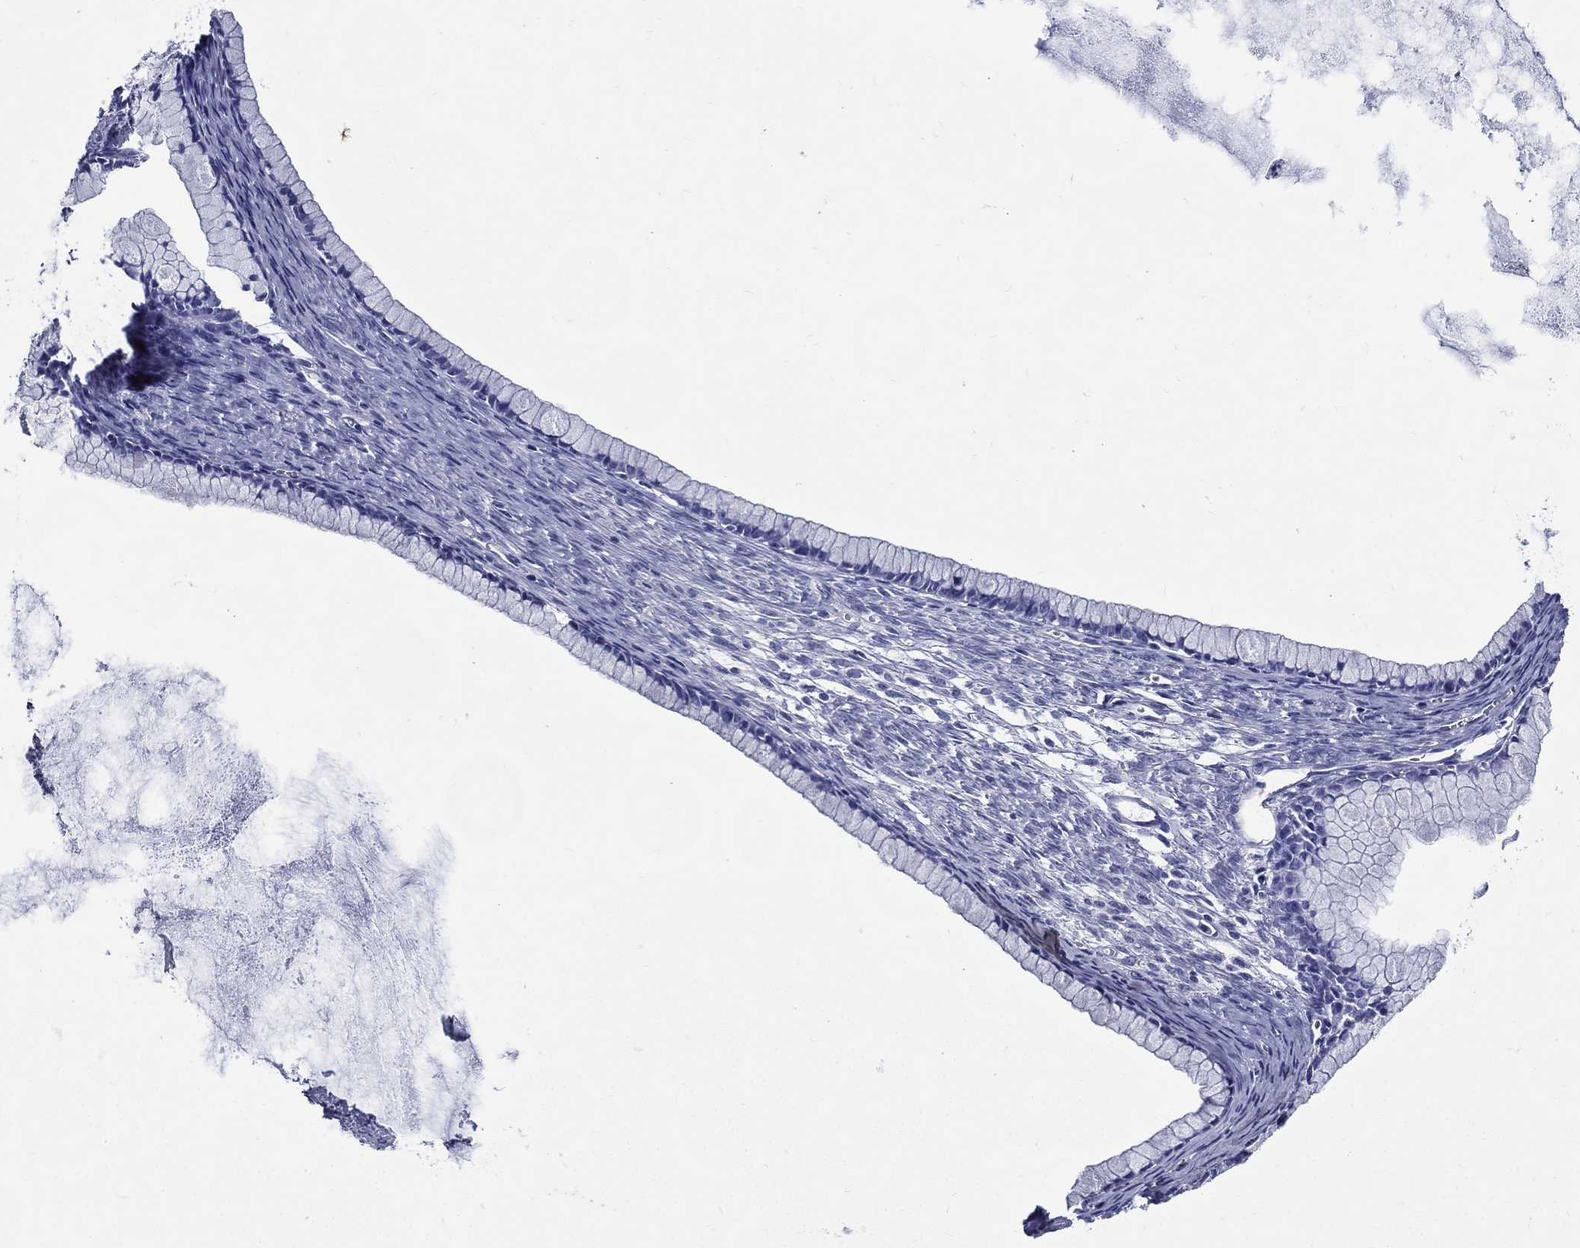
{"staining": {"intensity": "negative", "quantity": "none", "location": "none"}, "tissue": "ovarian cancer", "cell_type": "Tumor cells", "image_type": "cancer", "snomed": [{"axis": "morphology", "description": "Cystadenocarcinoma, mucinous, NOS"}, {"axis": "topography", "description": "Ovary"}], "caption": "This is an immunohistochemistry photomicrograph of ovarian cancer (mucinous cystadenocarcinoma). There is no expression in tumor cells.", "gene": "DPYS", "patient": {"sex": "female", "age": 41}}